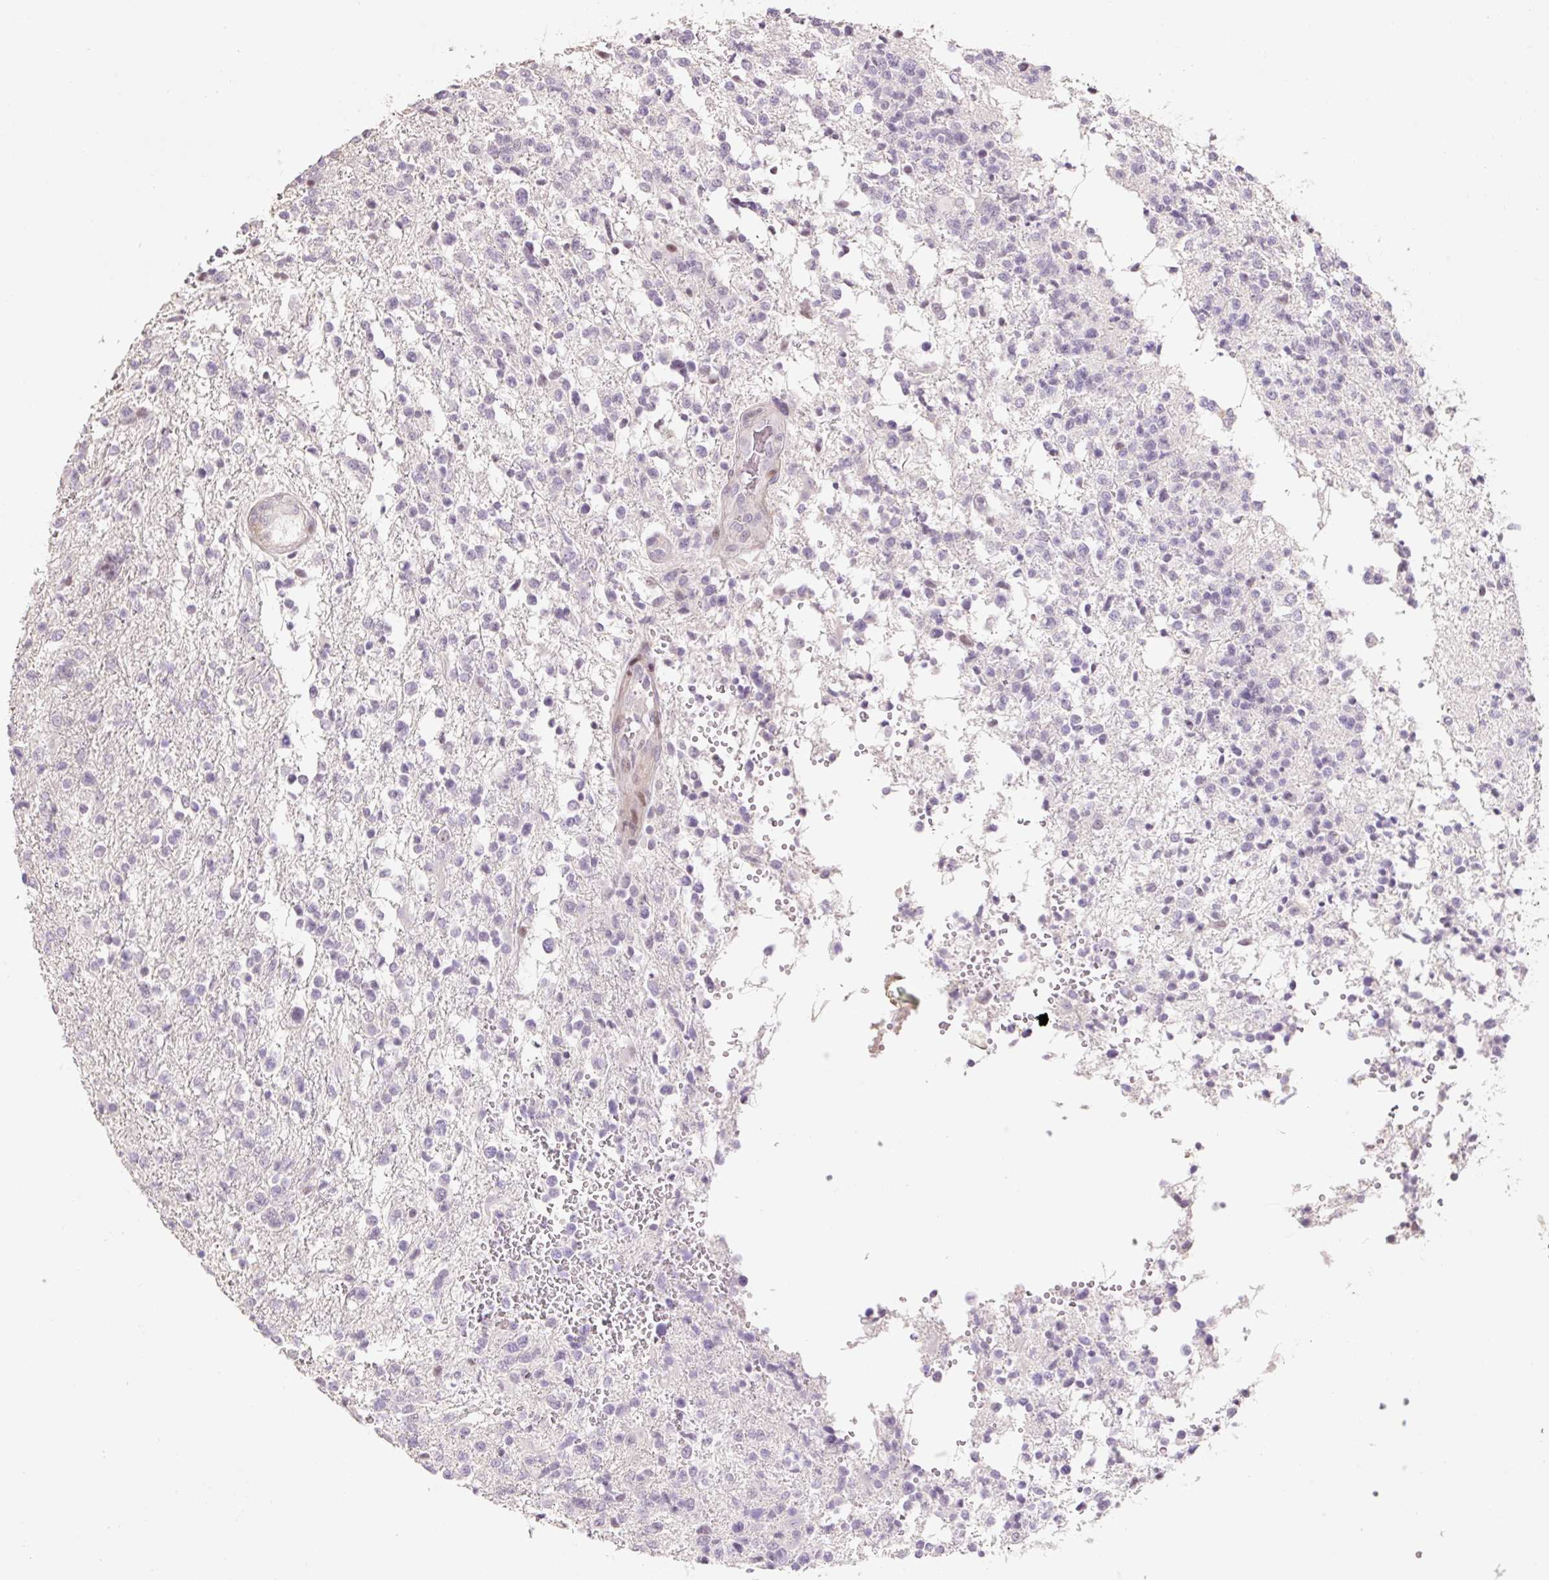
{"staining": {"intensity": "negative", "quantity": "none", "location": "none"}, "tissue": "glioma", "cell_type": "Tumor cells", "image_type": "cancer", "snomed": [{"axis": "morphology", "description": "Glioma, malignant, High grade"}, {"axis": "topography", "description": "Brain"}], "caption": "High-grade glioma (malignant) was stained to show a protein in brown. There is no significant staining in tumor cells.", "gene": "ZNF552", "patient": {"sex": "male", "age": 56}}